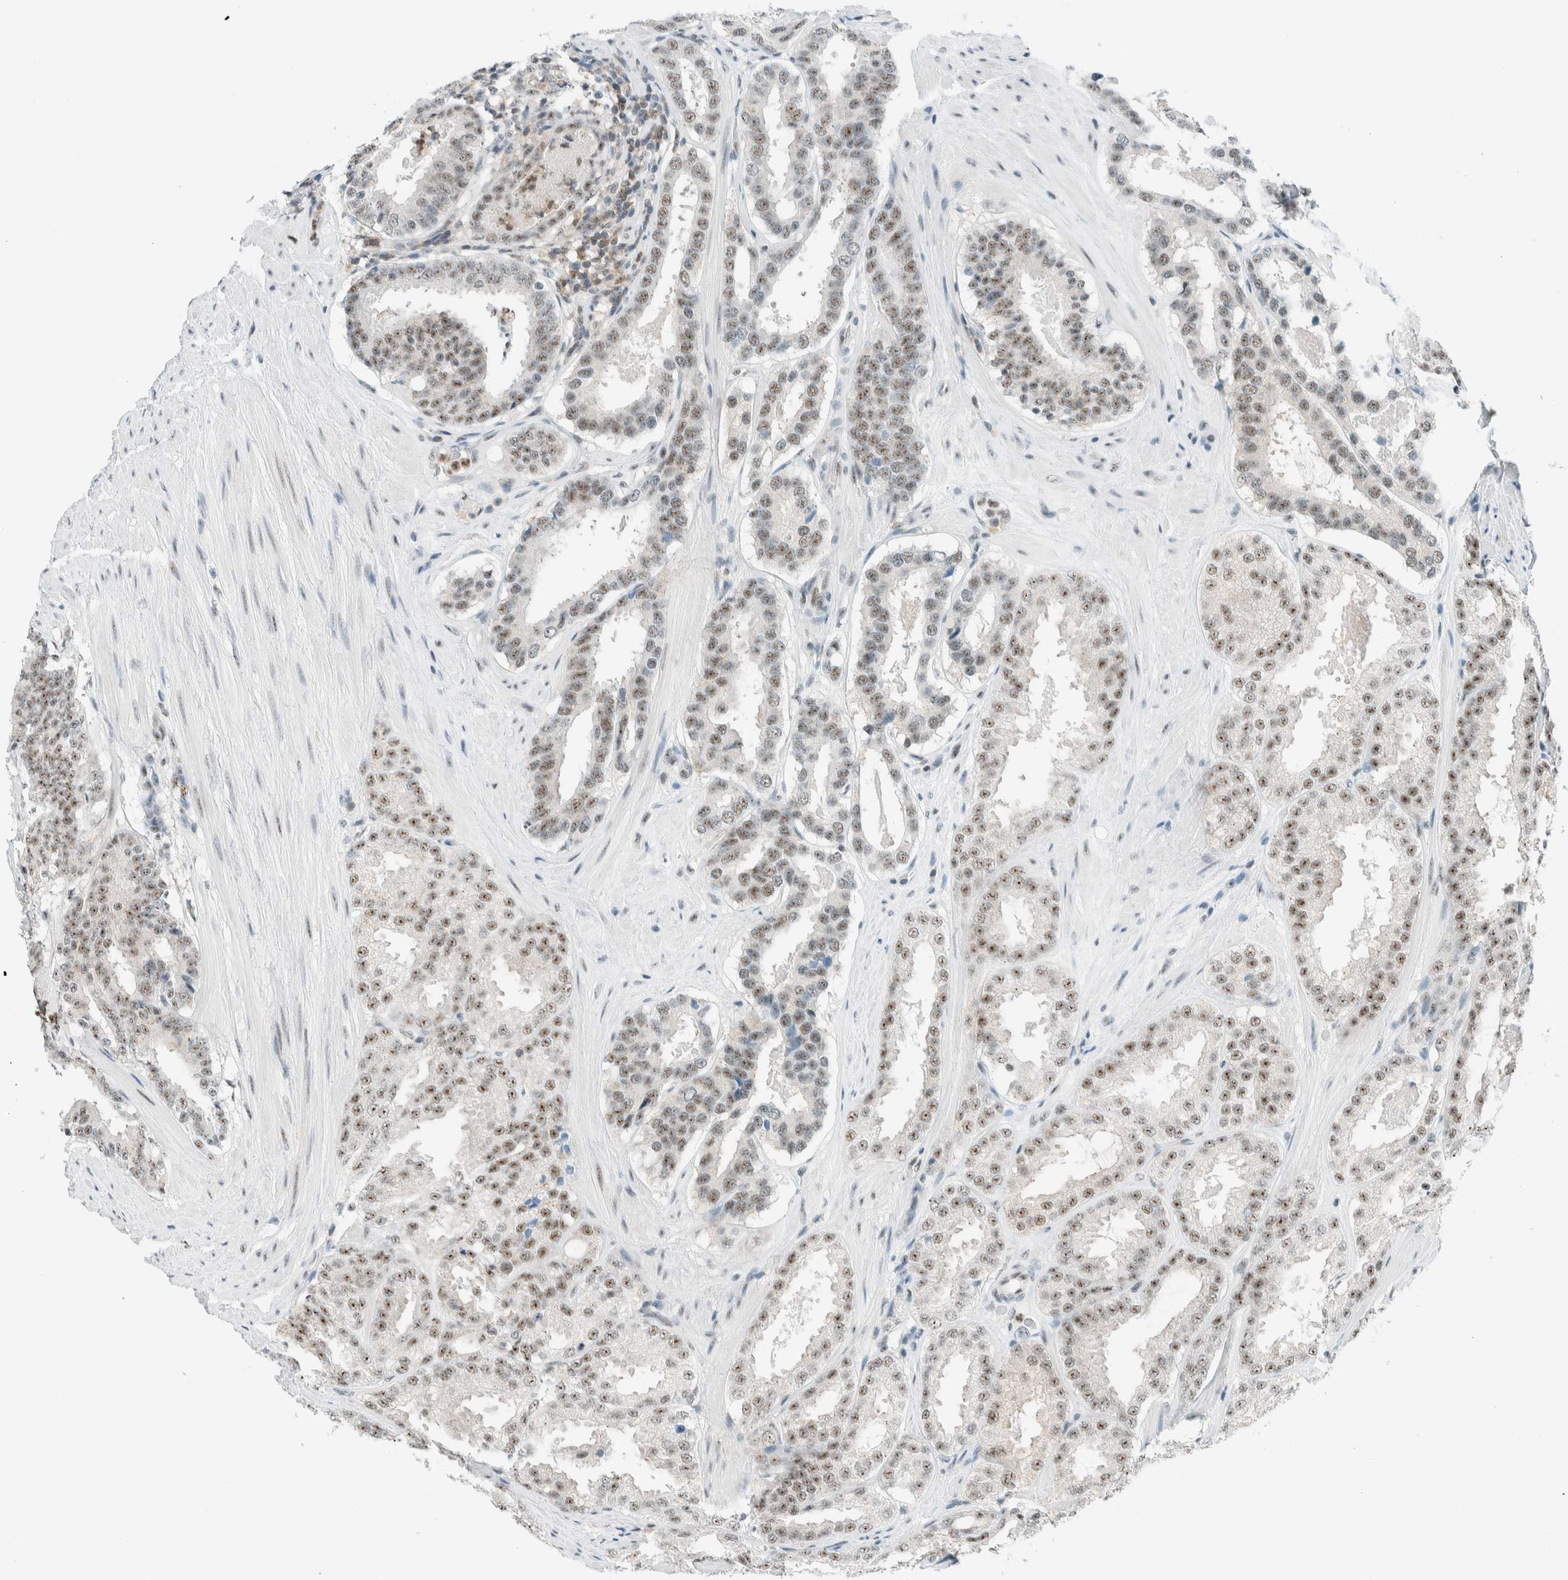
{"staining": {"intensity": "weak", "quantity": ">75%", "location": "nuclear"}, "tissue": "prostate cancer", "cell_type": "Tumor cells", "image_type": "cancer", "snomed": [{"axis": "morphology", "description": "Adenocarcinoma, Low grade"}, {"axis": "topography", "description": "Prostate"}], "caption": "Brown immunohistochemical staining in prostate low-grade adenocarcinoma demonstrates weak nuclear staining in about >75% of tumor cells.", "gene": "CYSRT1", "patient": {"sex": "male", "age": 69}}